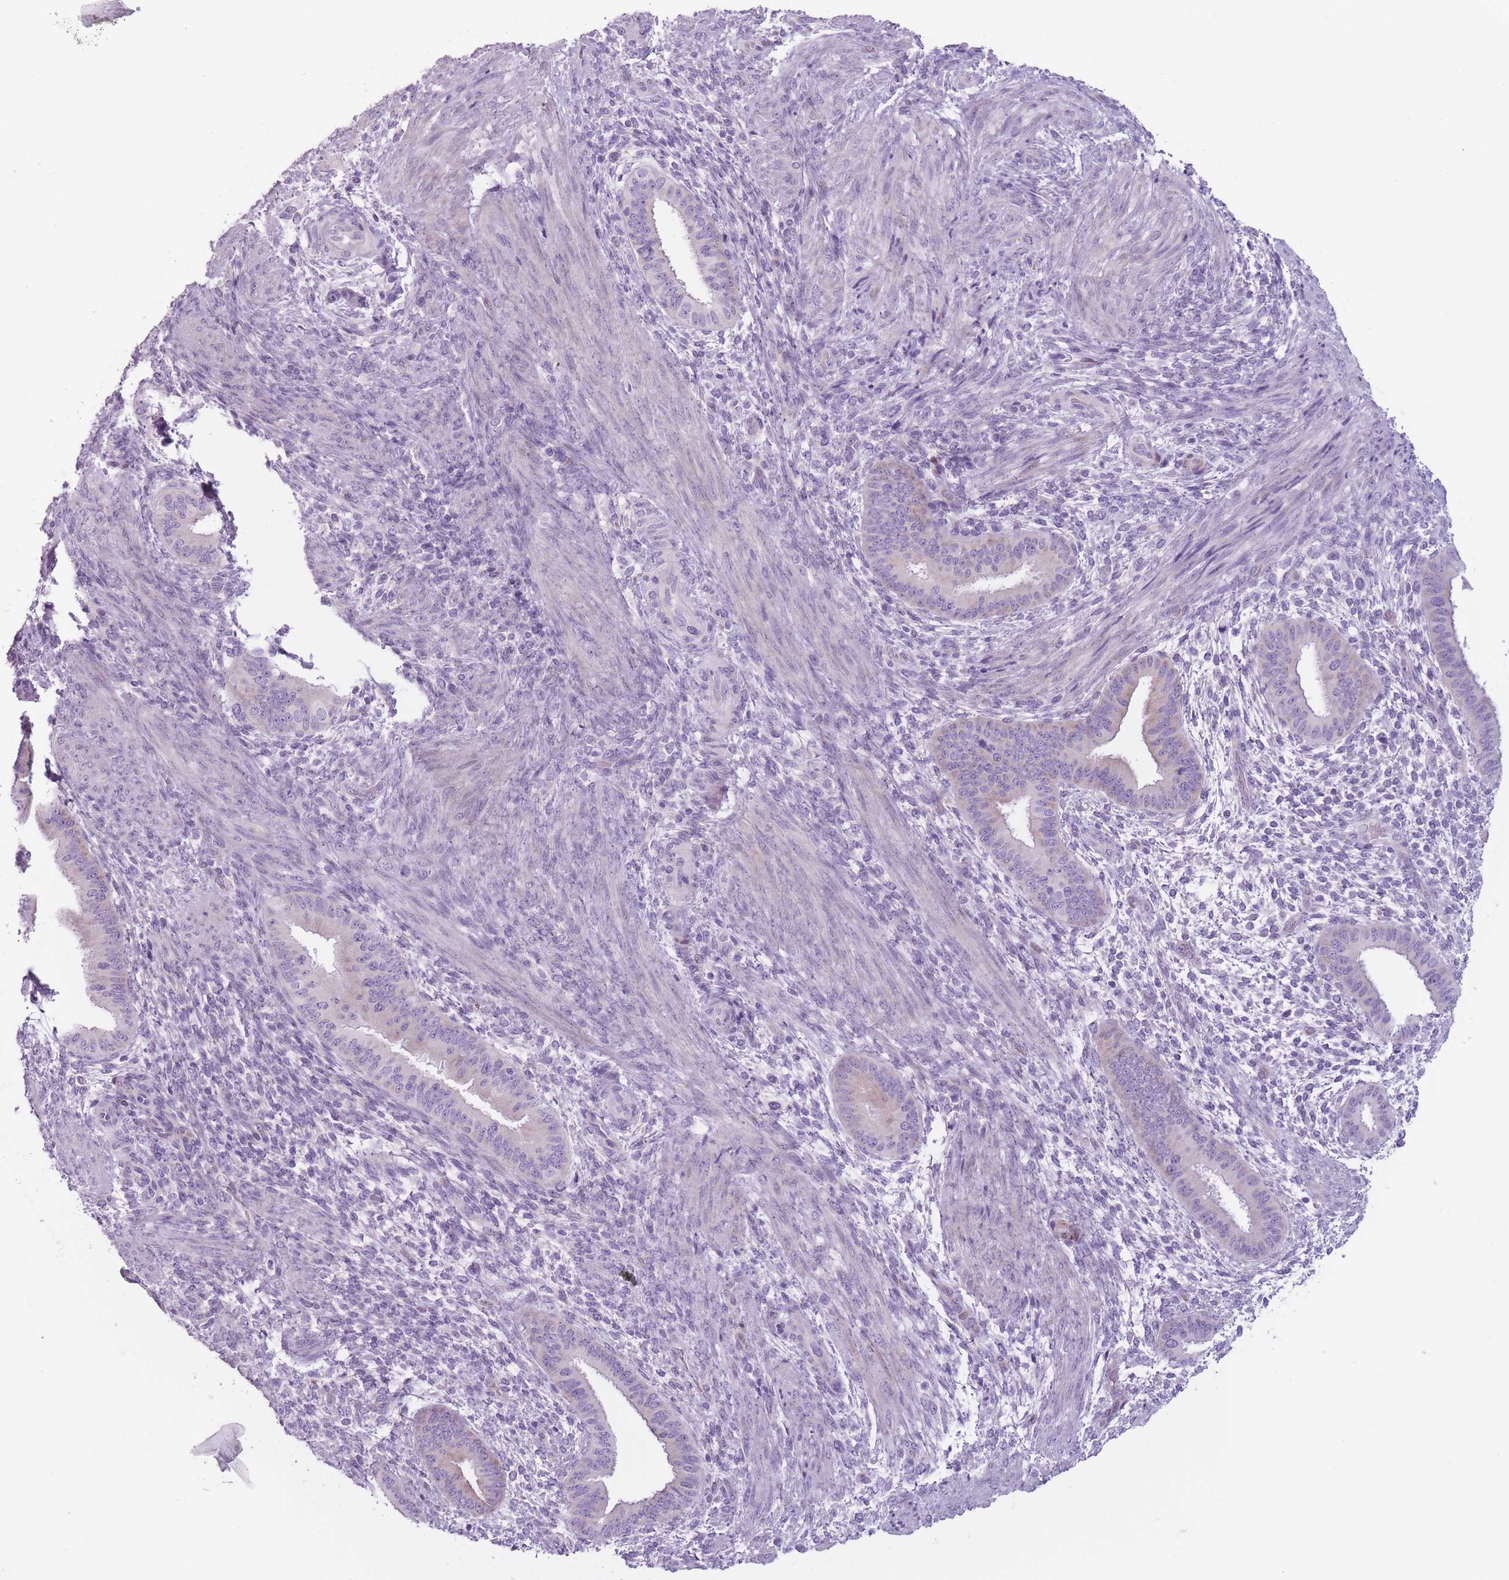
{"staining": {"intensity": "negative", "quantity": "none", "location": "none"}, "tissue": "endometrium", "cell_type": "Cells in endometrial stroma", "image_type": "normal", "snomed": [{"axis": "morphology", "description": "Normal tissue, NOS"}, {"axis": "topography", "description": "Endometrium"}], "caption": "This is an immunohistochemistry (IHC) image of normal endometrium. There is no staining in cells in endometrial stroma.", "gene": "RPL18", "patient": {"sex": "female", "age": 36}}